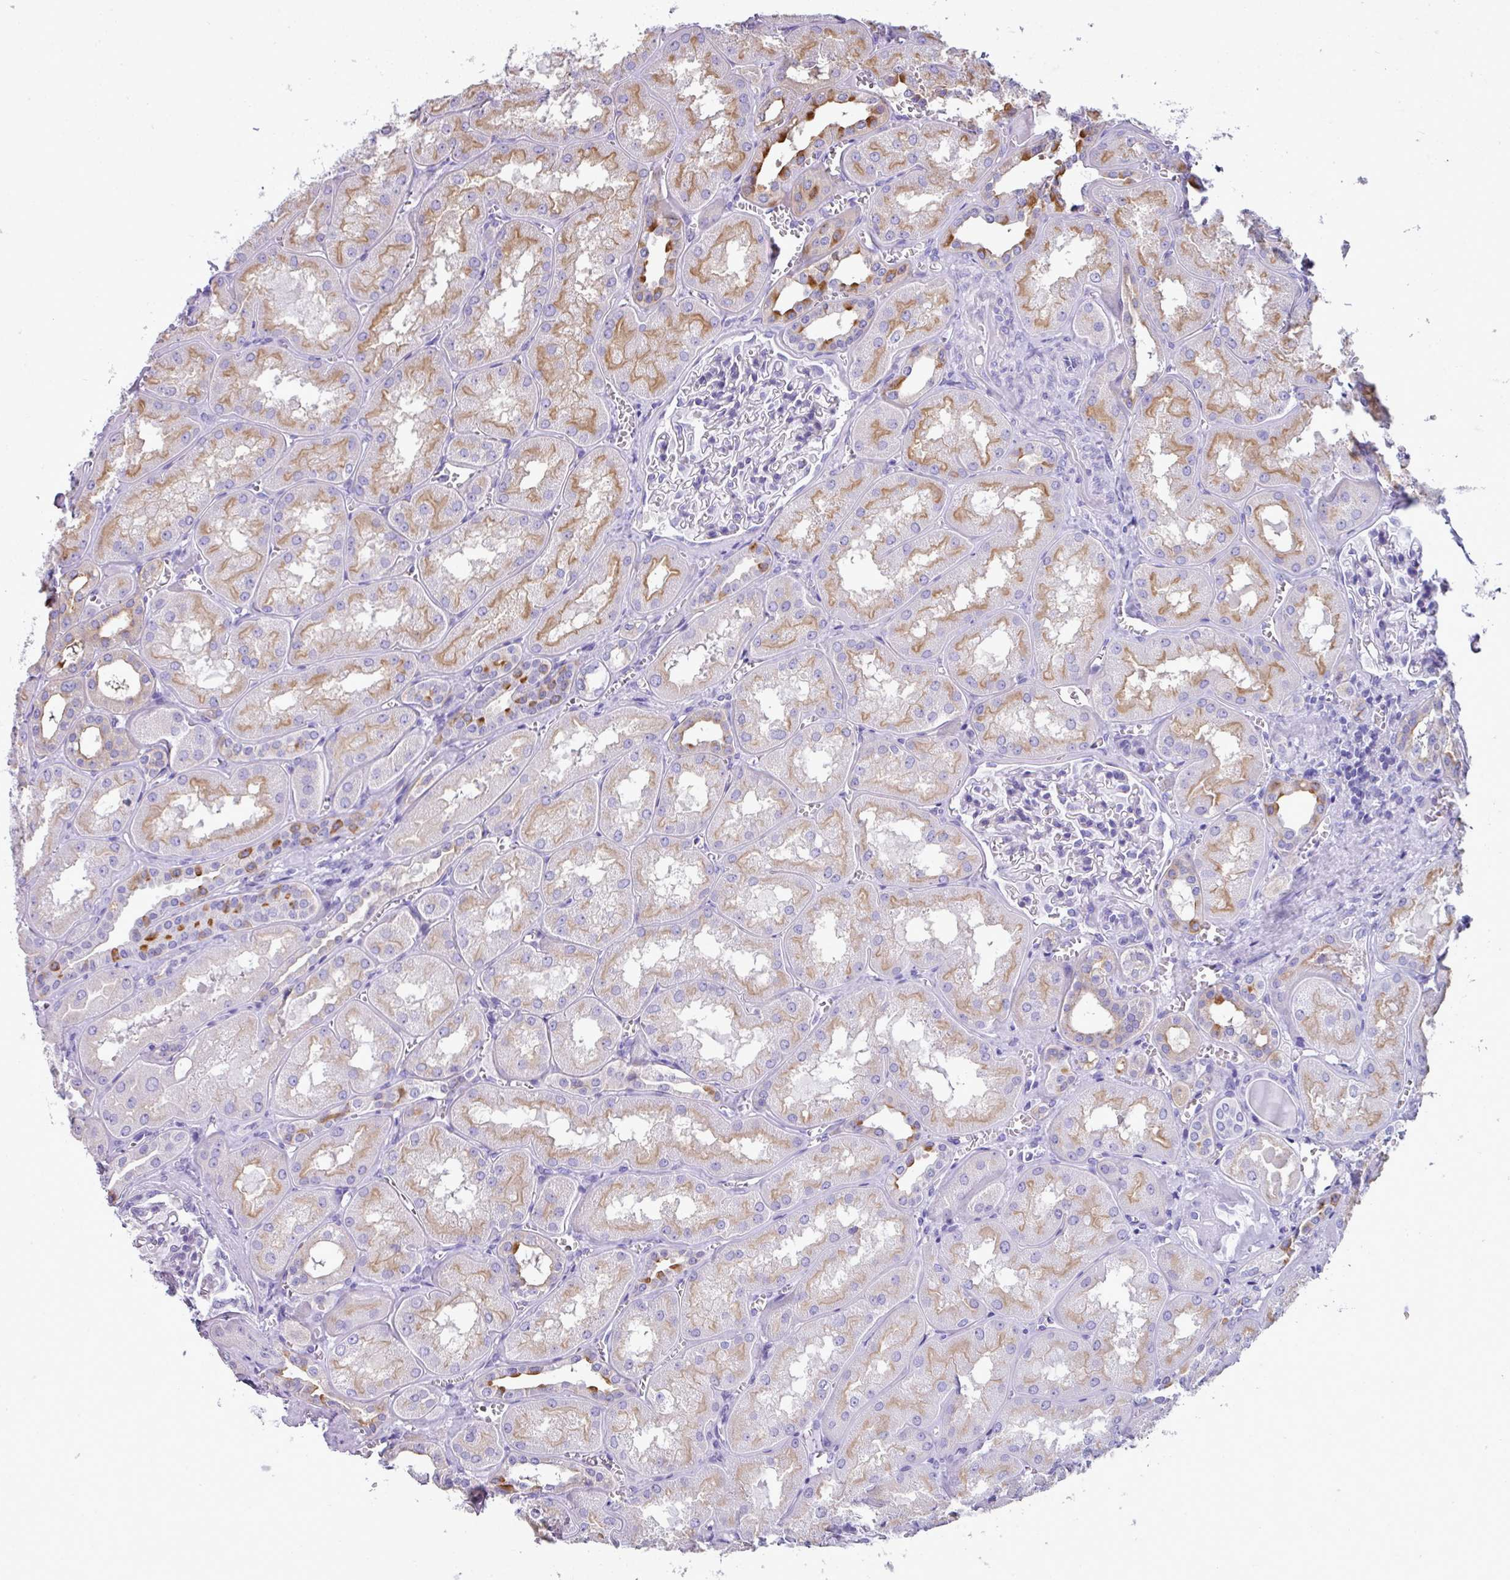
{"staining": {"intensity": "negative", "quantity": "none", "location": "none"}, "tissue": "kidney", "cell_type": "Cells in glomeruli", "image_type": "normal", "snomed": [{"axis": "morphology", "description": "Normal tissue, NOS"}, {"axis": "topography", "description": "Kidney"}], "caption": "IHC of normal kidney displays no positivity in cells in glomeruli.", "gene": "ABCC5", "patient": {"sex": "male", "age": 61}}